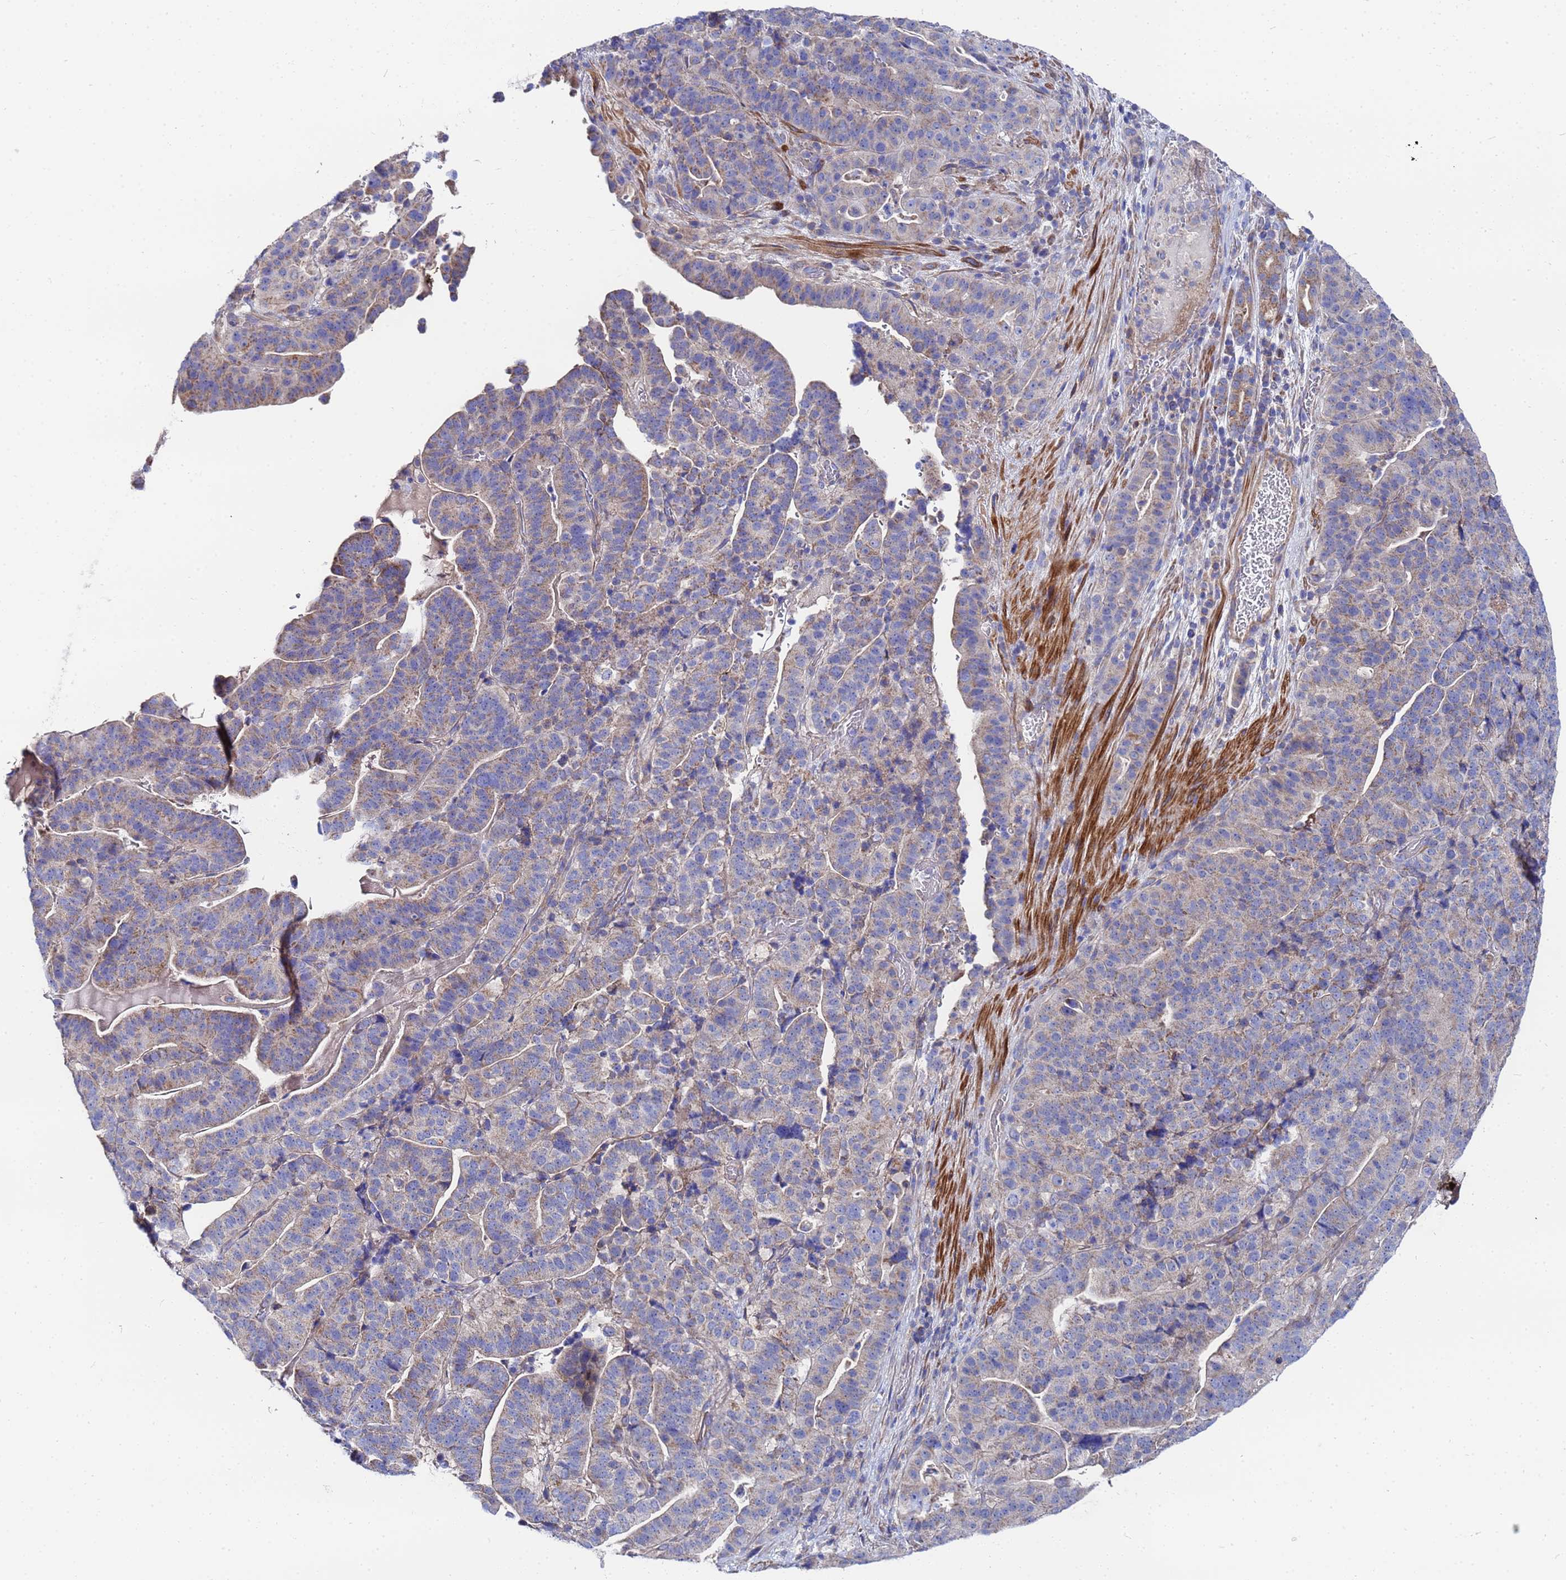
{"staining": {"intensity": "weak", "quantity": "25%-75%", "location": "cytoplasmic/membranous"}, "tissue": "stomach cancer", "cell_type": "Tumor cells", "image_type": "cancer", "snomed": [{"axis": "morphology", "description": "Adenocarcinoma, NOS"}, {"axis": "topography", "description": "Stomach"}], "caption": "A histopathology image showing weak cytoplasmic/membranous staining in approximately 25%-75% of tumor cells in stomach cancer (adenocarcinoma), as visualized by brown immunohistochemical staining.", "gene": "FAHD2A", "patient": {"sex": "male", "age": 48}}